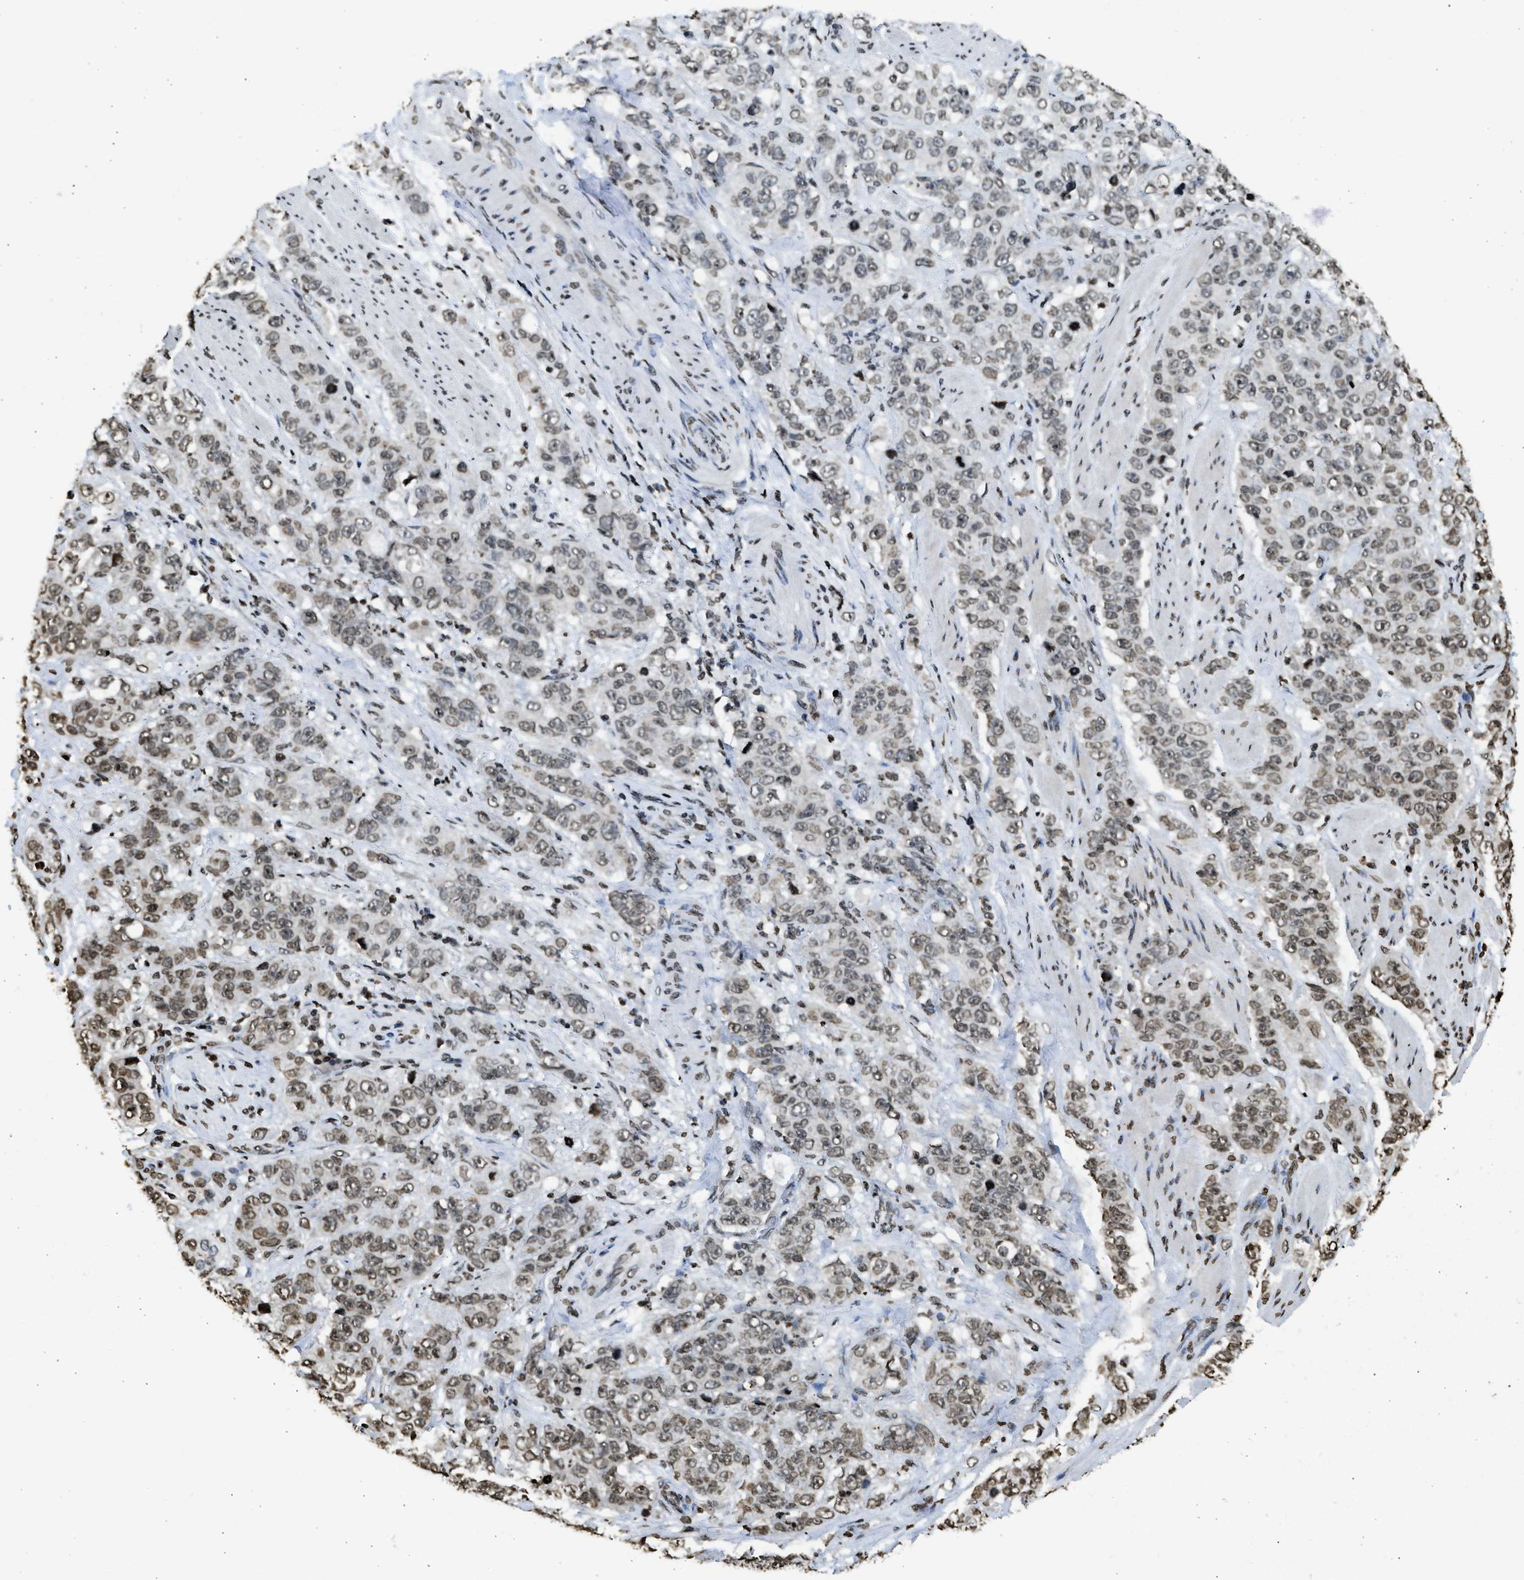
{"staining": {"intensity": "weak", "quantity": ">75%", "location": "nuclear"}, "tissue": "stomach cancer", "cell_type": "Tumor cells", "image_type": "cancer", "snomed": [{"axis": "morphology", "description": "Adenocarcinoma, NOS"}, {"axis": "topography", "description": "Stomach"}], "caption": "Immunohistochemical staining of stomach cancer exhibits low levels of weak nuclear expression in approximately >75% of tumor cells.", "gene": "RRAGC", "patient": {"sex": "male", "age": 48}}